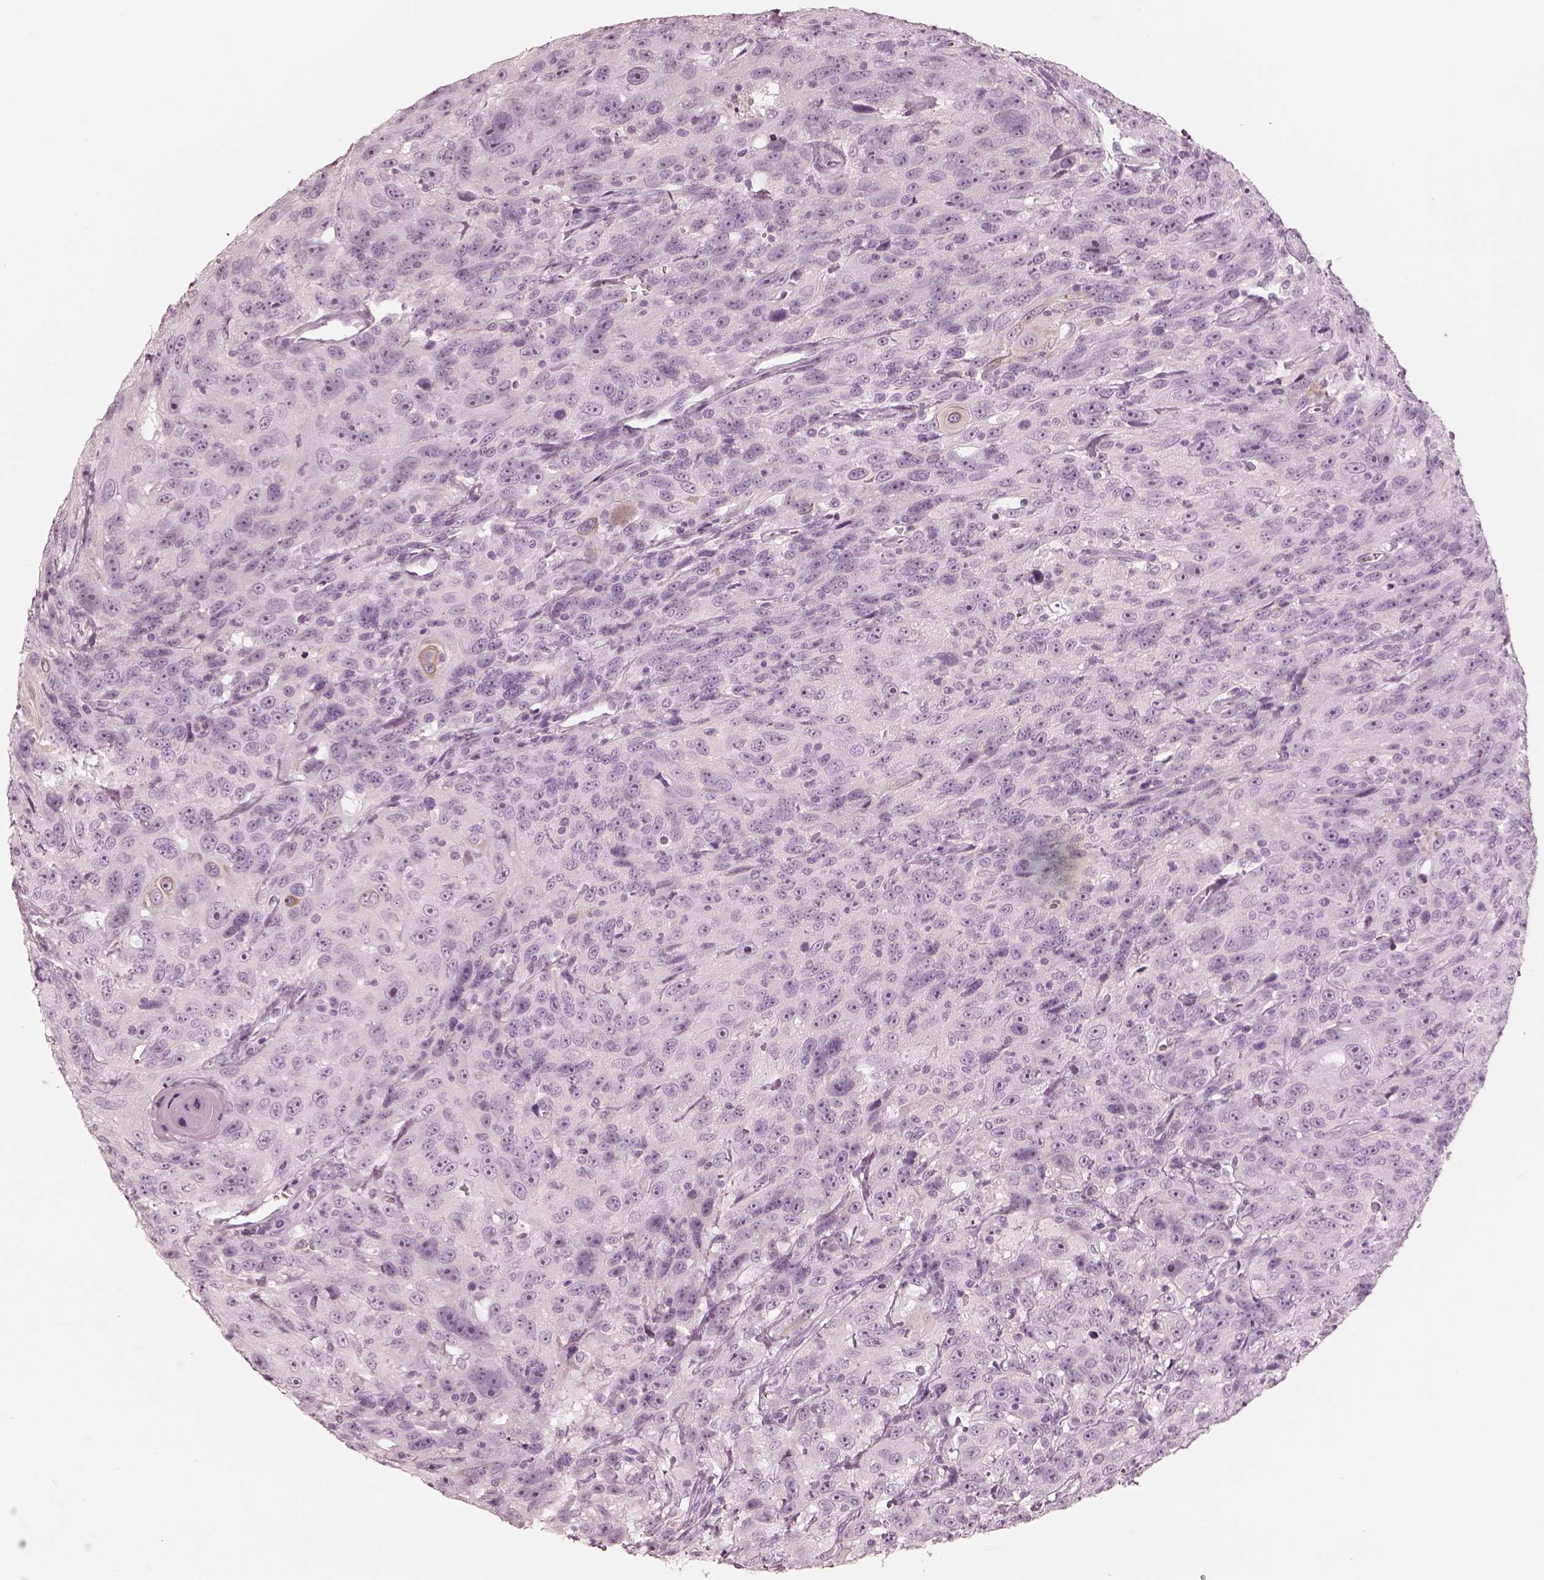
{"staining": {"intensity": "negative", "quantity": "none", "location": "none"}, "tissue": "urothelial cancer", "cell_type": "Tumor cells", "image_type": "cancer", "snomed": [{"axis": "morphology", "description": "Urothelial carcinoma, NOS"}, {"axis": "morphology", "description": "Urothelial carcinoma, High grade"}, {"axis": "topography", "description": "Urinary bladder"}], "caption": "The IHC image has no significant positivity in tumor cells of urothelial cancer tissue. (IHC, brightfield microscopy, high magnification).", "gene": "PON3", "patient": {"sex": "female", "age": 73}}